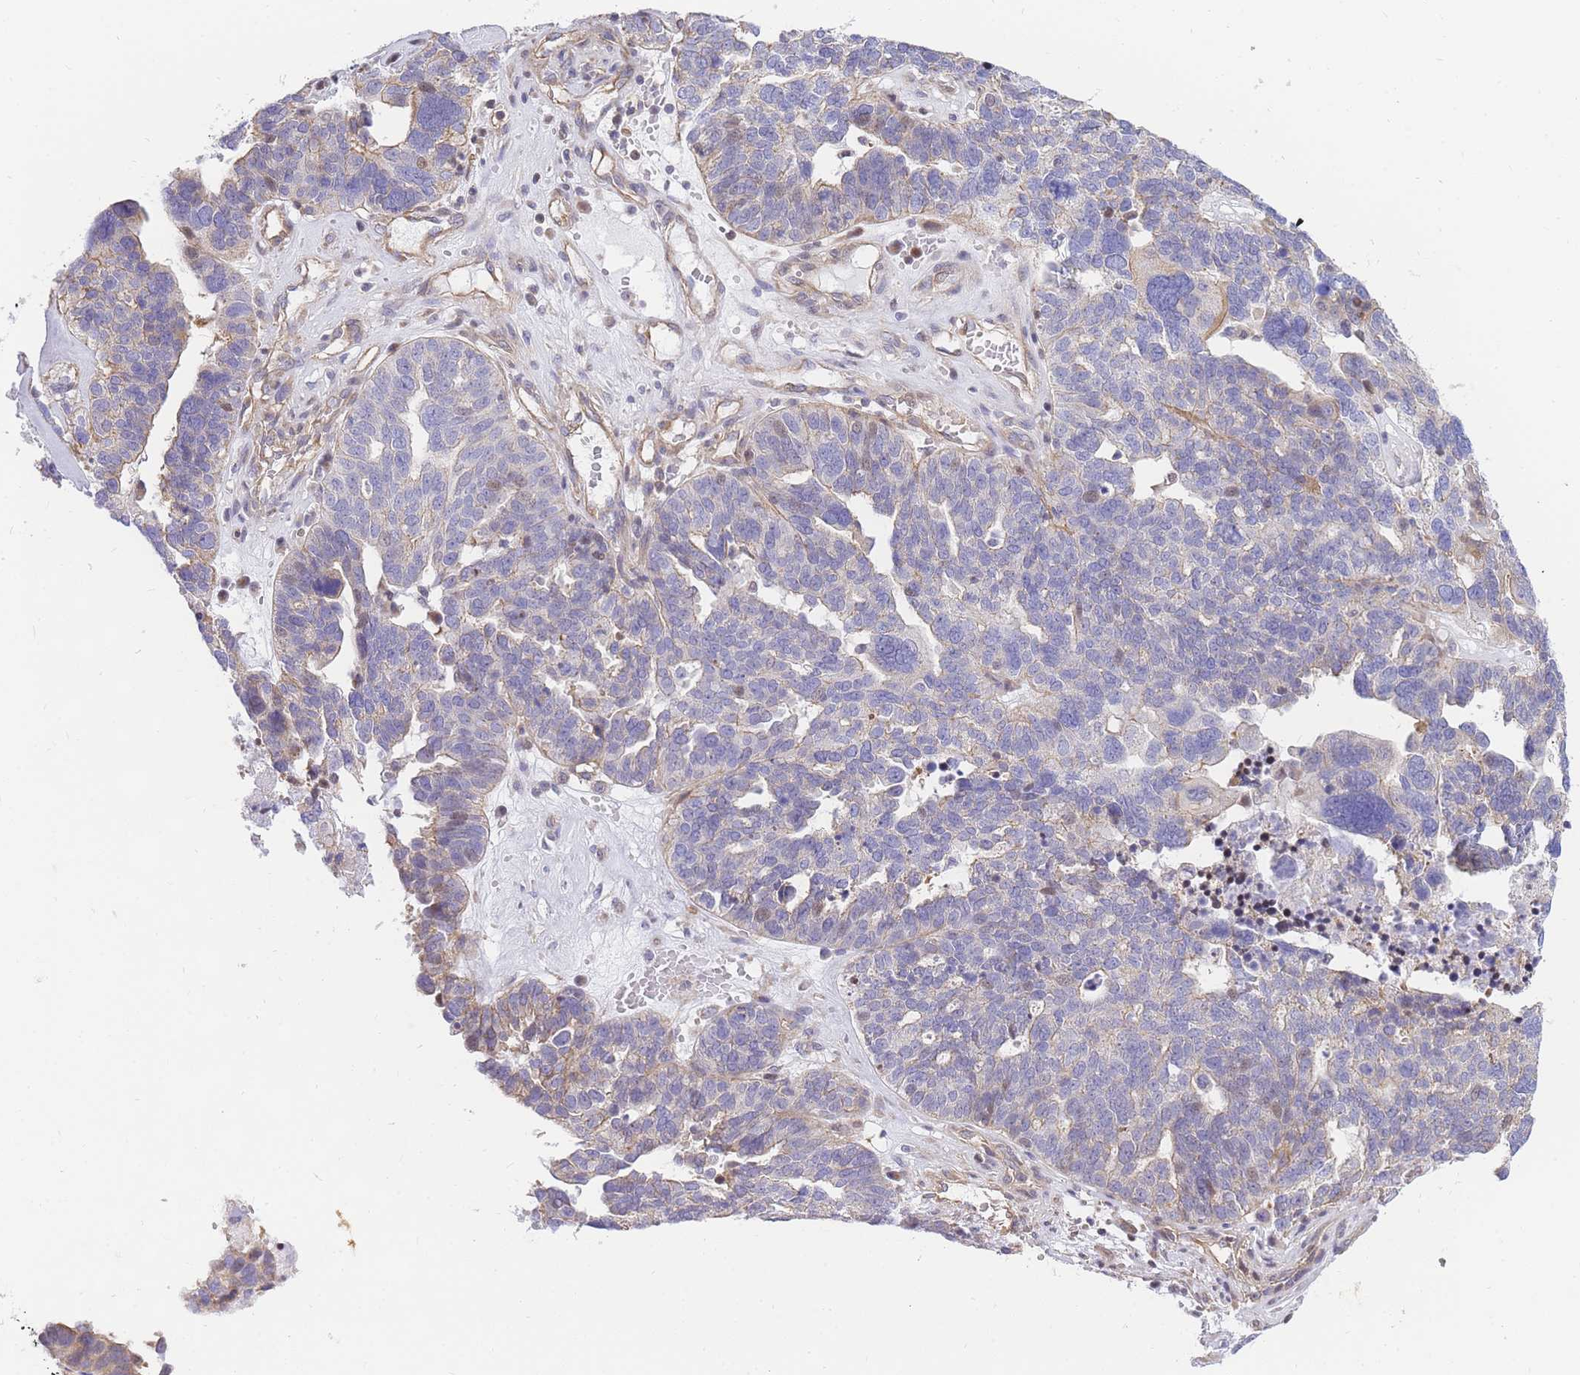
{"staining": {"intensity": "weak", "quantity": "<25%", "location": "cytoplasmic/membranous"}, "tissue": "ovarian cancer", "cell_type": "Tumor cells", "image_type": "cancer", "snomed": [{"axis": "morphology", "description": "Cystadenocarcinoma, serous, NOS"}, {"axis": "topography", "description": "Ovary"}], "caption": "Tumor cells show no significant protein expression in ovarian cancer (serous cystadenocarcinoma). (Immunohistochemistry, brightfield microscopy, high magnification).", "gene": "S100PBP", "patient": {"sex": "female", "age": 59}}